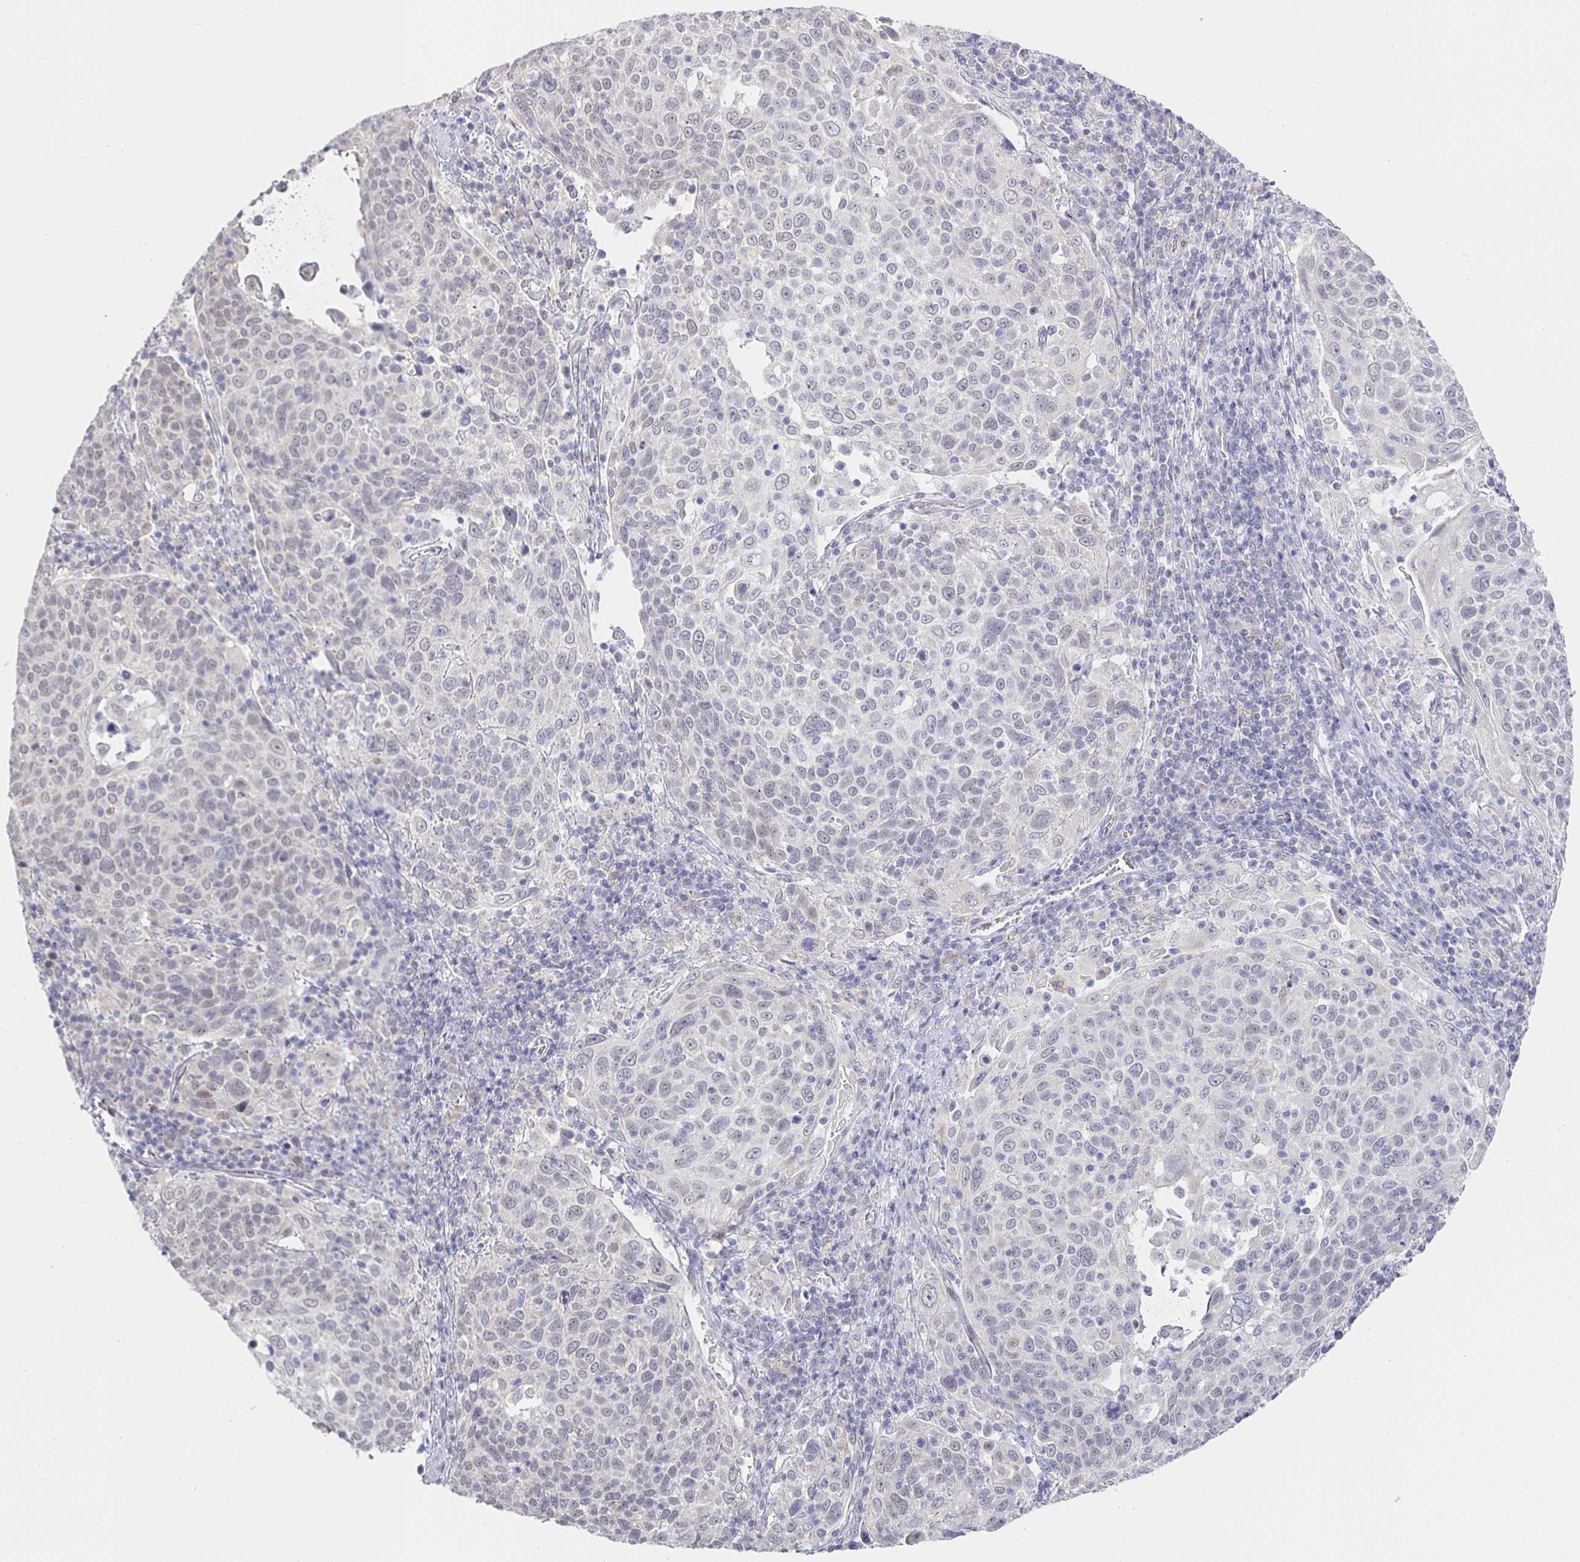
{"staining": {"intensity": "negative", "quantity": "none", "location": "none"}, "tissue": "cervical cancer", "cell_type": "Tumor cells", "image_type": "cancer", "snomed": [{"axis": "morphology", "description": "Squamous cell carcinoma, NOS"}, {"axis": "topography", "description": "Cervix"}], "caption": "This photomicrograph is of cervical cancer (squamous cell carcinoma) stained with immunohistochemistry to label a protein in brown with the nuclei are counter-stained blue. There is no positivity in tumor cells. (Stains: DAB (3,3'-diaminobenzidine) immunohistochemistry with hematoxylin counter stain, Microscopy: brightfield microscopy at high magnification).", "gene": "CIT", "patient": {"sex": "female", "age": 61}}